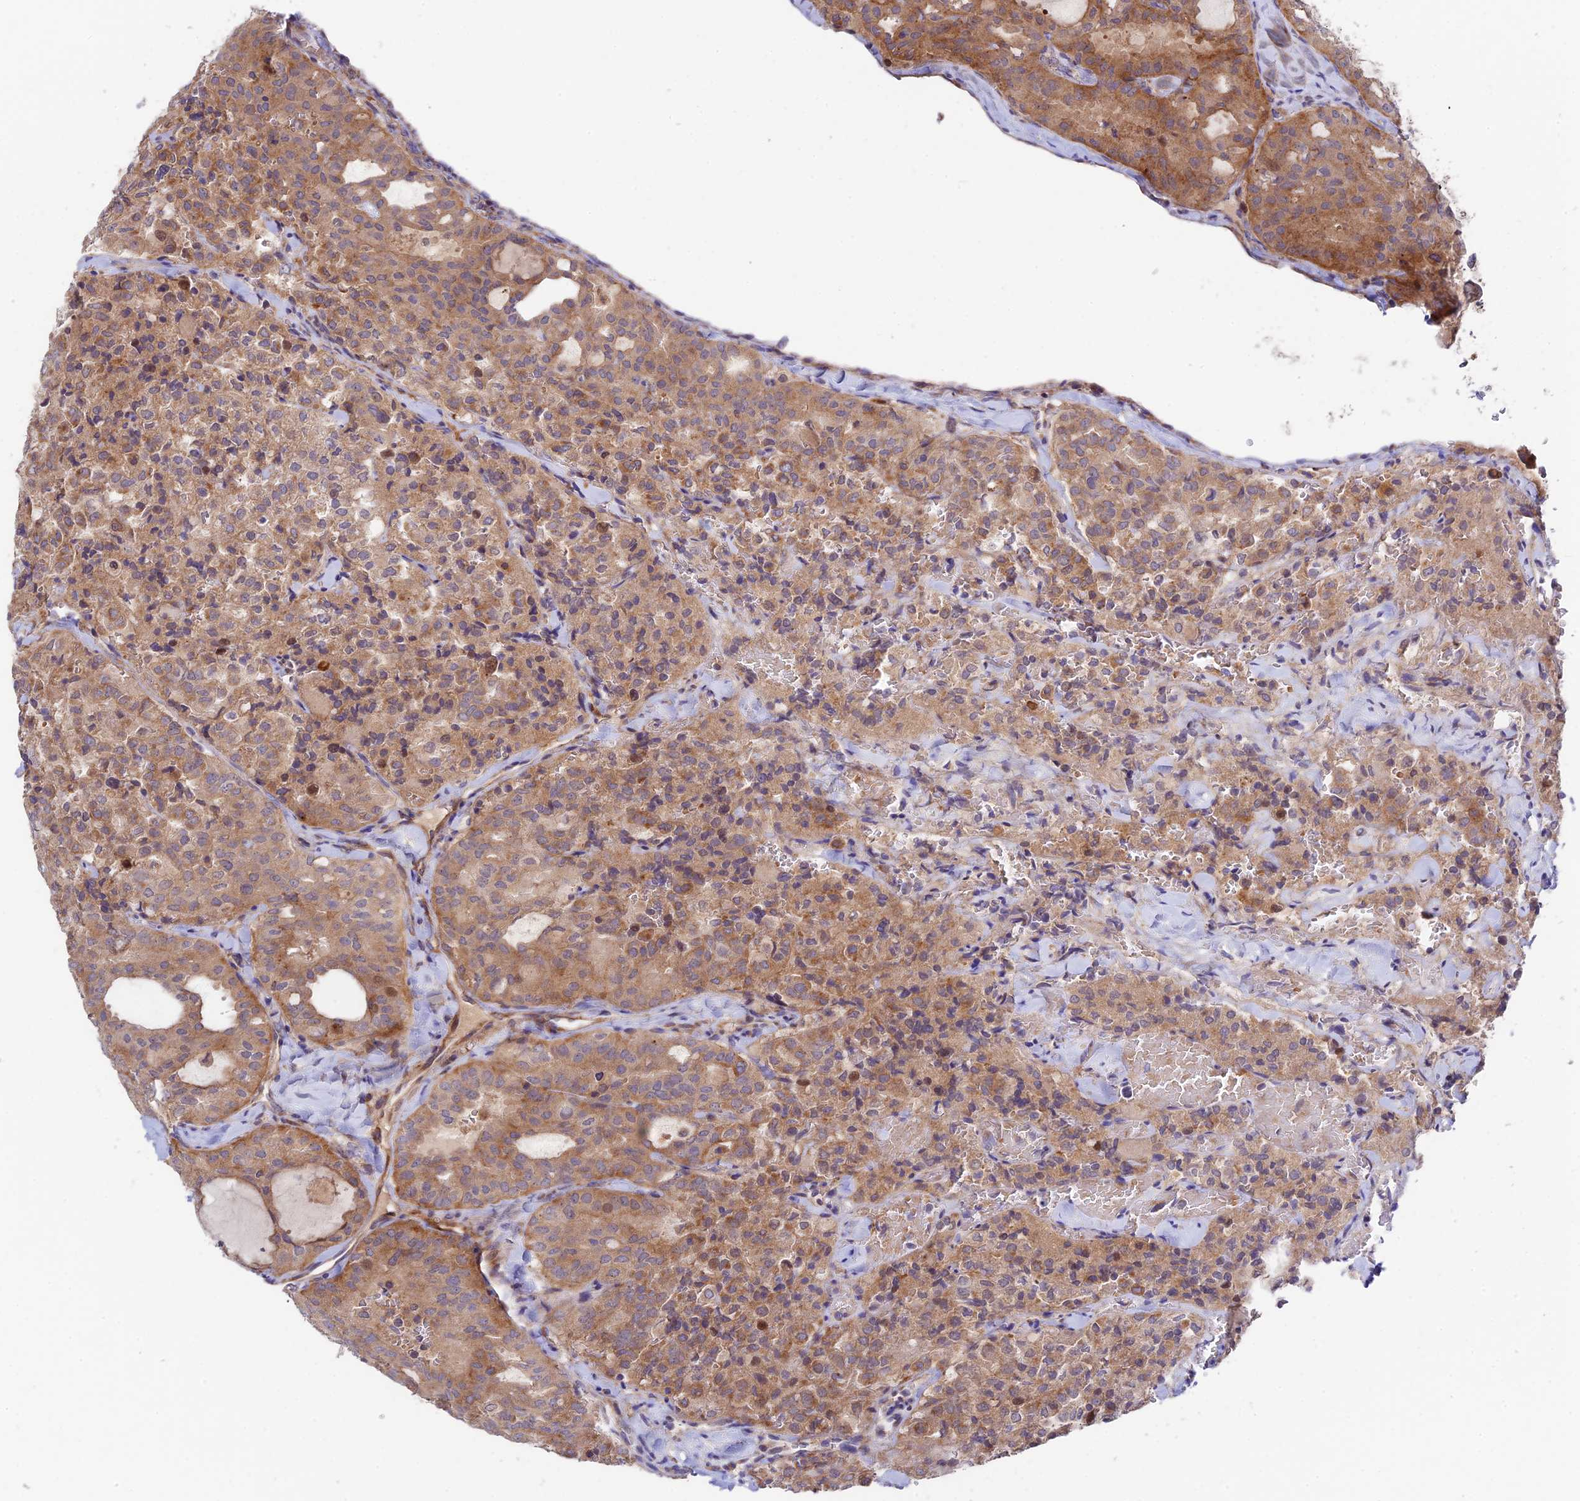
{"staining": {"intensity": "moderate", "quantity": ">75%", "location": "cytoplasmic/membranous"}, "tissue": "thyroid cancer", "cell_type": "Tumor cells", "image_type": "cancer", "snomed": [{"axis": "morphology", "description": "Follicular adenoma carcinoma, NOS"}, {"axis": "topography", "description": "Thyroid gland"}], "caption": "Immunohistochemistry micrograph of neoplastic tissue: thyroid follicular adenoma carcinoma stained using immunohistochemistry (IHC) shows medium levels of moderate protein expression localized specifically in the cytoplasmic/membranous of tumor cells, appearing as a cytoplasmic/membranous brown color.", "gene": "FUOM", "patient": {"sex": "male", "age": 75}}